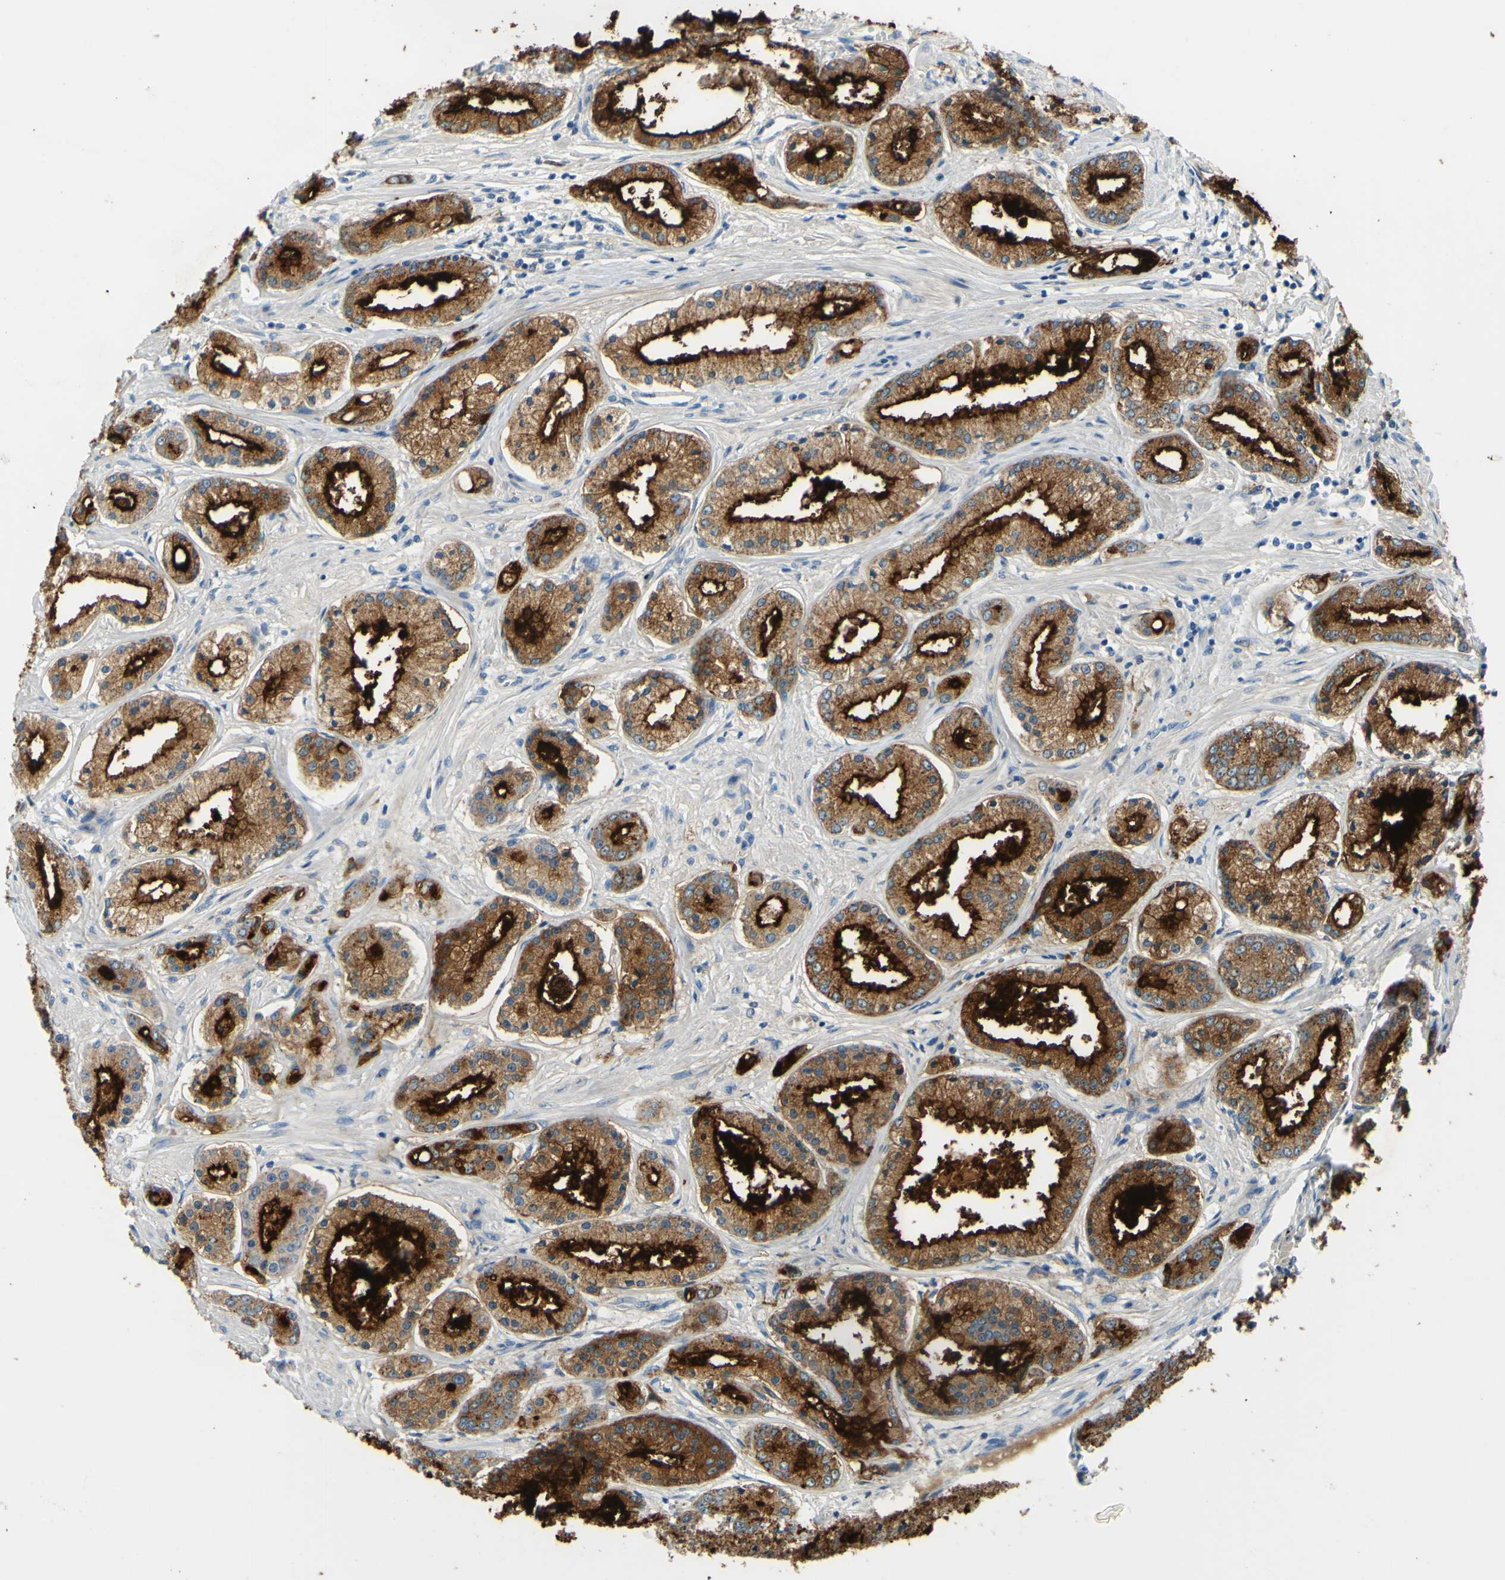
{"staining": {"intensity": "strong", "quantity": ">75%", "location": "cytoplasmic/membranous"}, "tissue": "prostate cancer", "cell_type": "Tumor cells", "image_type": "cancer", "snomed": [{"axis": "morphology", "description": "Adenocarcinoma, High grade"}, {"axis": "topography", "description": "Prostate"}], "caption": "This photomicrograph demonstrates immunohistochemistry staining of human prostate high-grade adenocarcinoma, with high strong cytoplasmic/membranous expression in about >75% of tumor cells.", "gene": "ARHGAP1", "patient": {"sex": "male", "age": 59}}